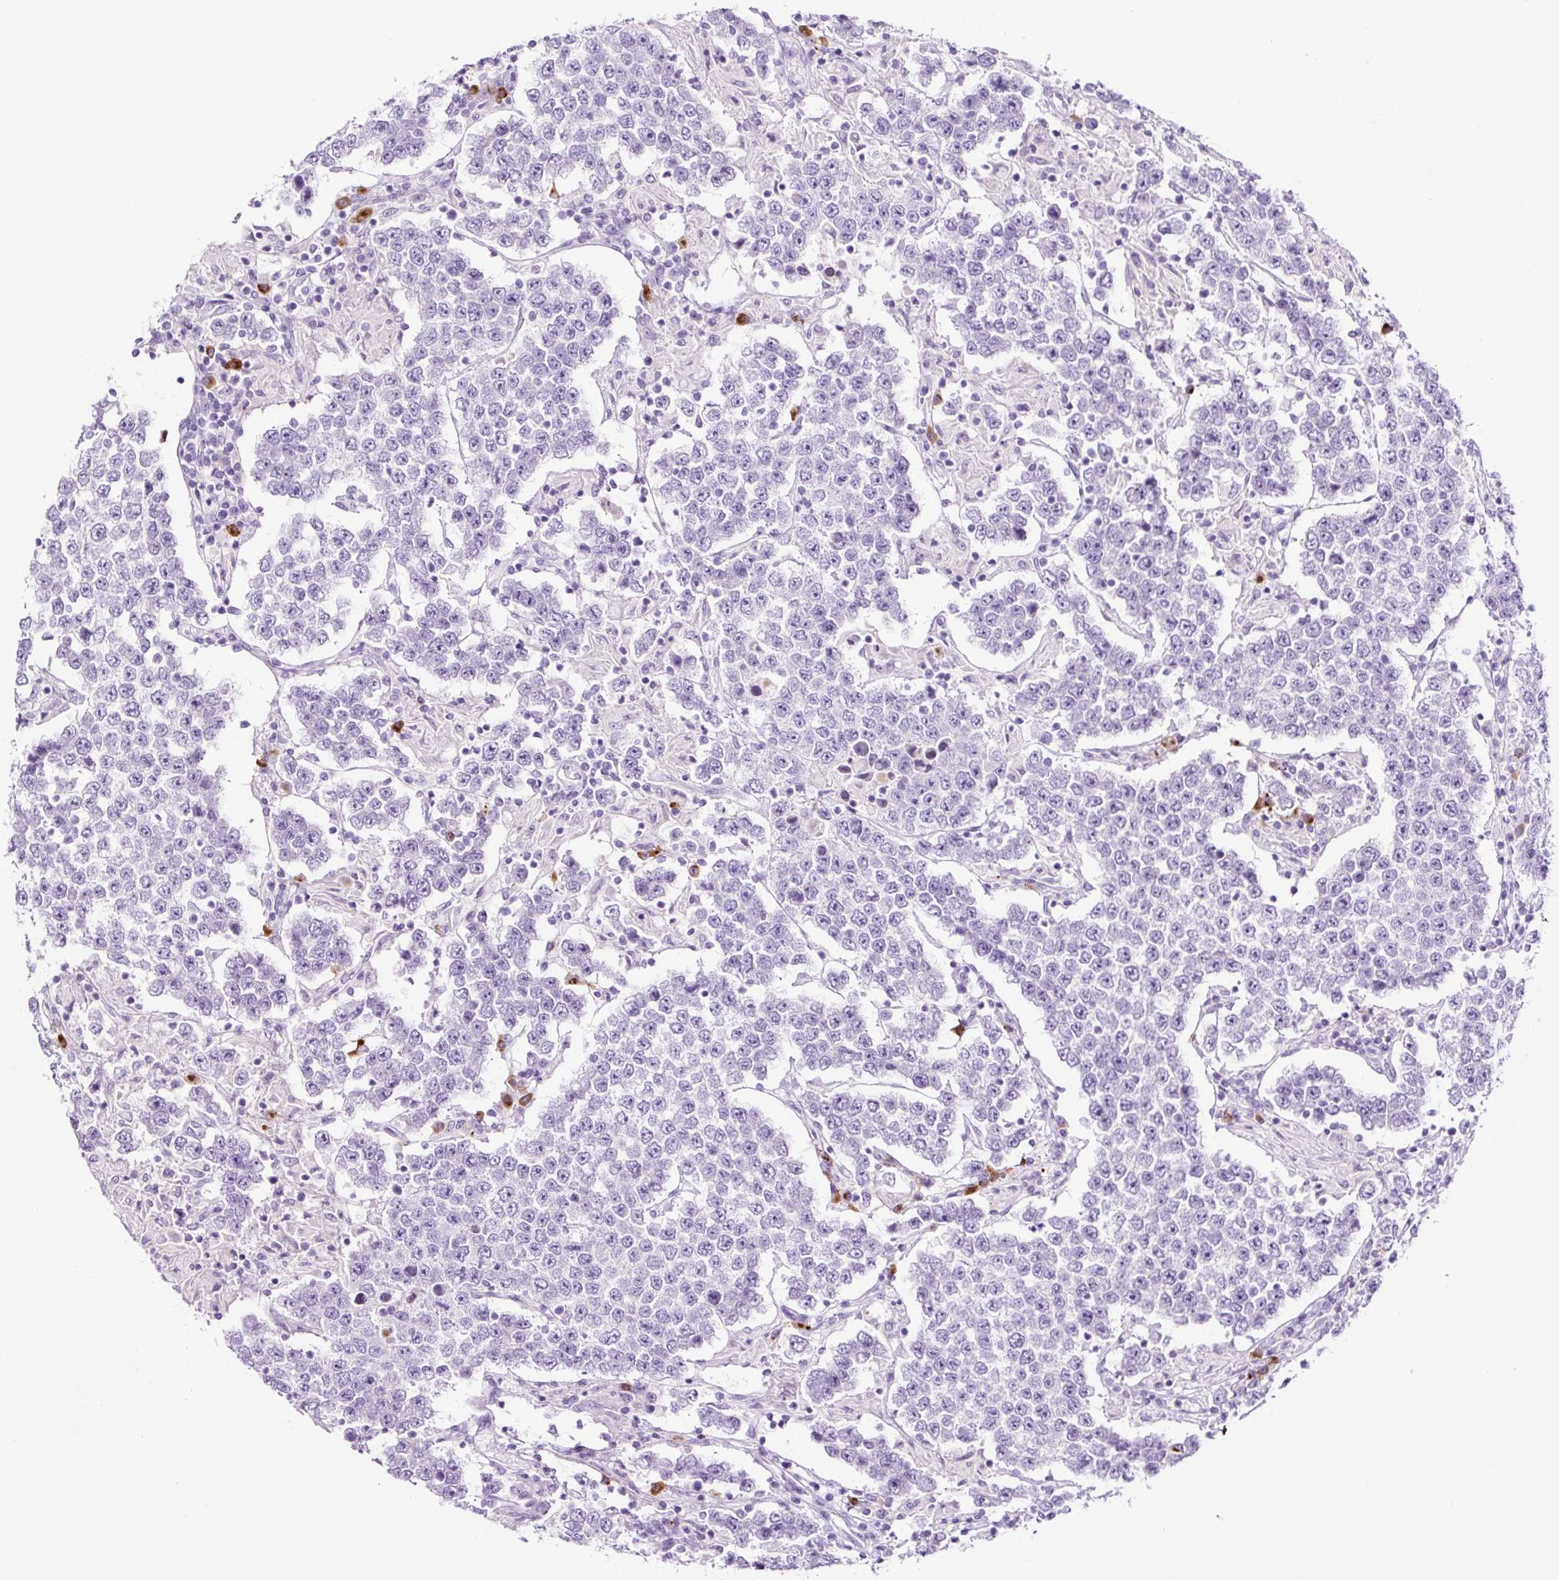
{"staining": {"intensity": "negative", "quantity": "none", "location": "none"}, "tissue": "testis cancer", "cell_type": "Tumor cells", "image_type": "cancer", "snomed": [{"axis": "morphology", "description": "Normal tissue, NOS"}, {"axis": "morphology", "description": "Urothelial carcinoma, High grade"}, {"axis": "morphology", "description": "Seminoma, NOS"}, {"axis": "morphology", "description": "Carcinoma, Embryonal, NOS"}, {"axis": "topography", "description": "Urinary bladder"}, {"axis": "topography", "description": "Testis"}], "caption": "This is a micrograph of immunohistochemistry (IHC) staining of embryonal carcinoma (testis), which shows no positivity in tumor cells. (DAB immunohistochemistry visualized using brightfield microscopy, high magnification).", "gene": "RNF212B", "patient": {"sex": "male", "age": 41}}